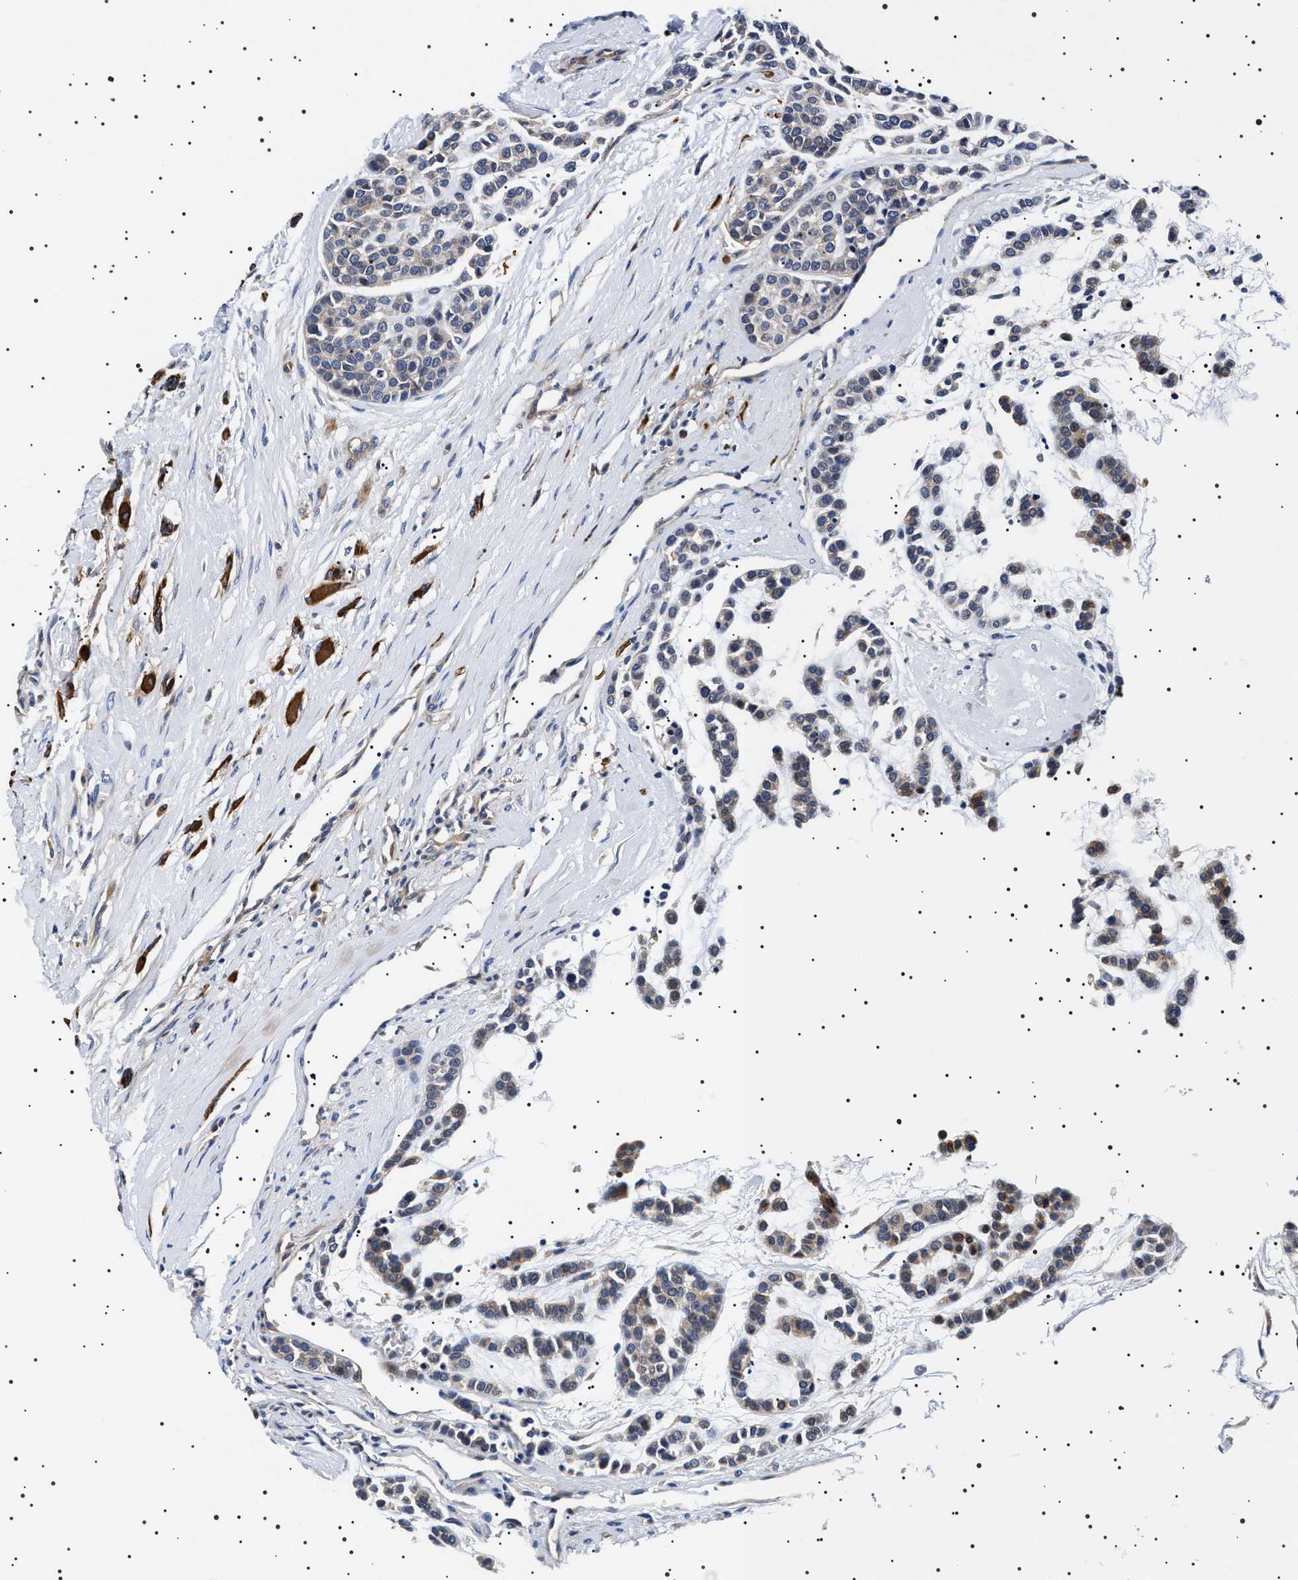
{"staining": {"intensity": "negative", "quantity": "none", "location": "none"}, "tissue": "head and neck cancer", "cell_type": "Tumor cells", "image_type": "cancer", "snomed": [{"axis": "morphology", "description": "Adenocarcinoma, NOS"}, {"axis": "morphology", "description": "Adenoma, NOS"}, {"axis": "topography", "description": "Head-Neck"}], "caption": "IHC image of head and neck cancer (adenocarcinoma) stained for a protein (brown), which reveals no positivity in tumor cells.", "gene": "SLC4A7", "patient": {"sex": "female", "age": 55}}